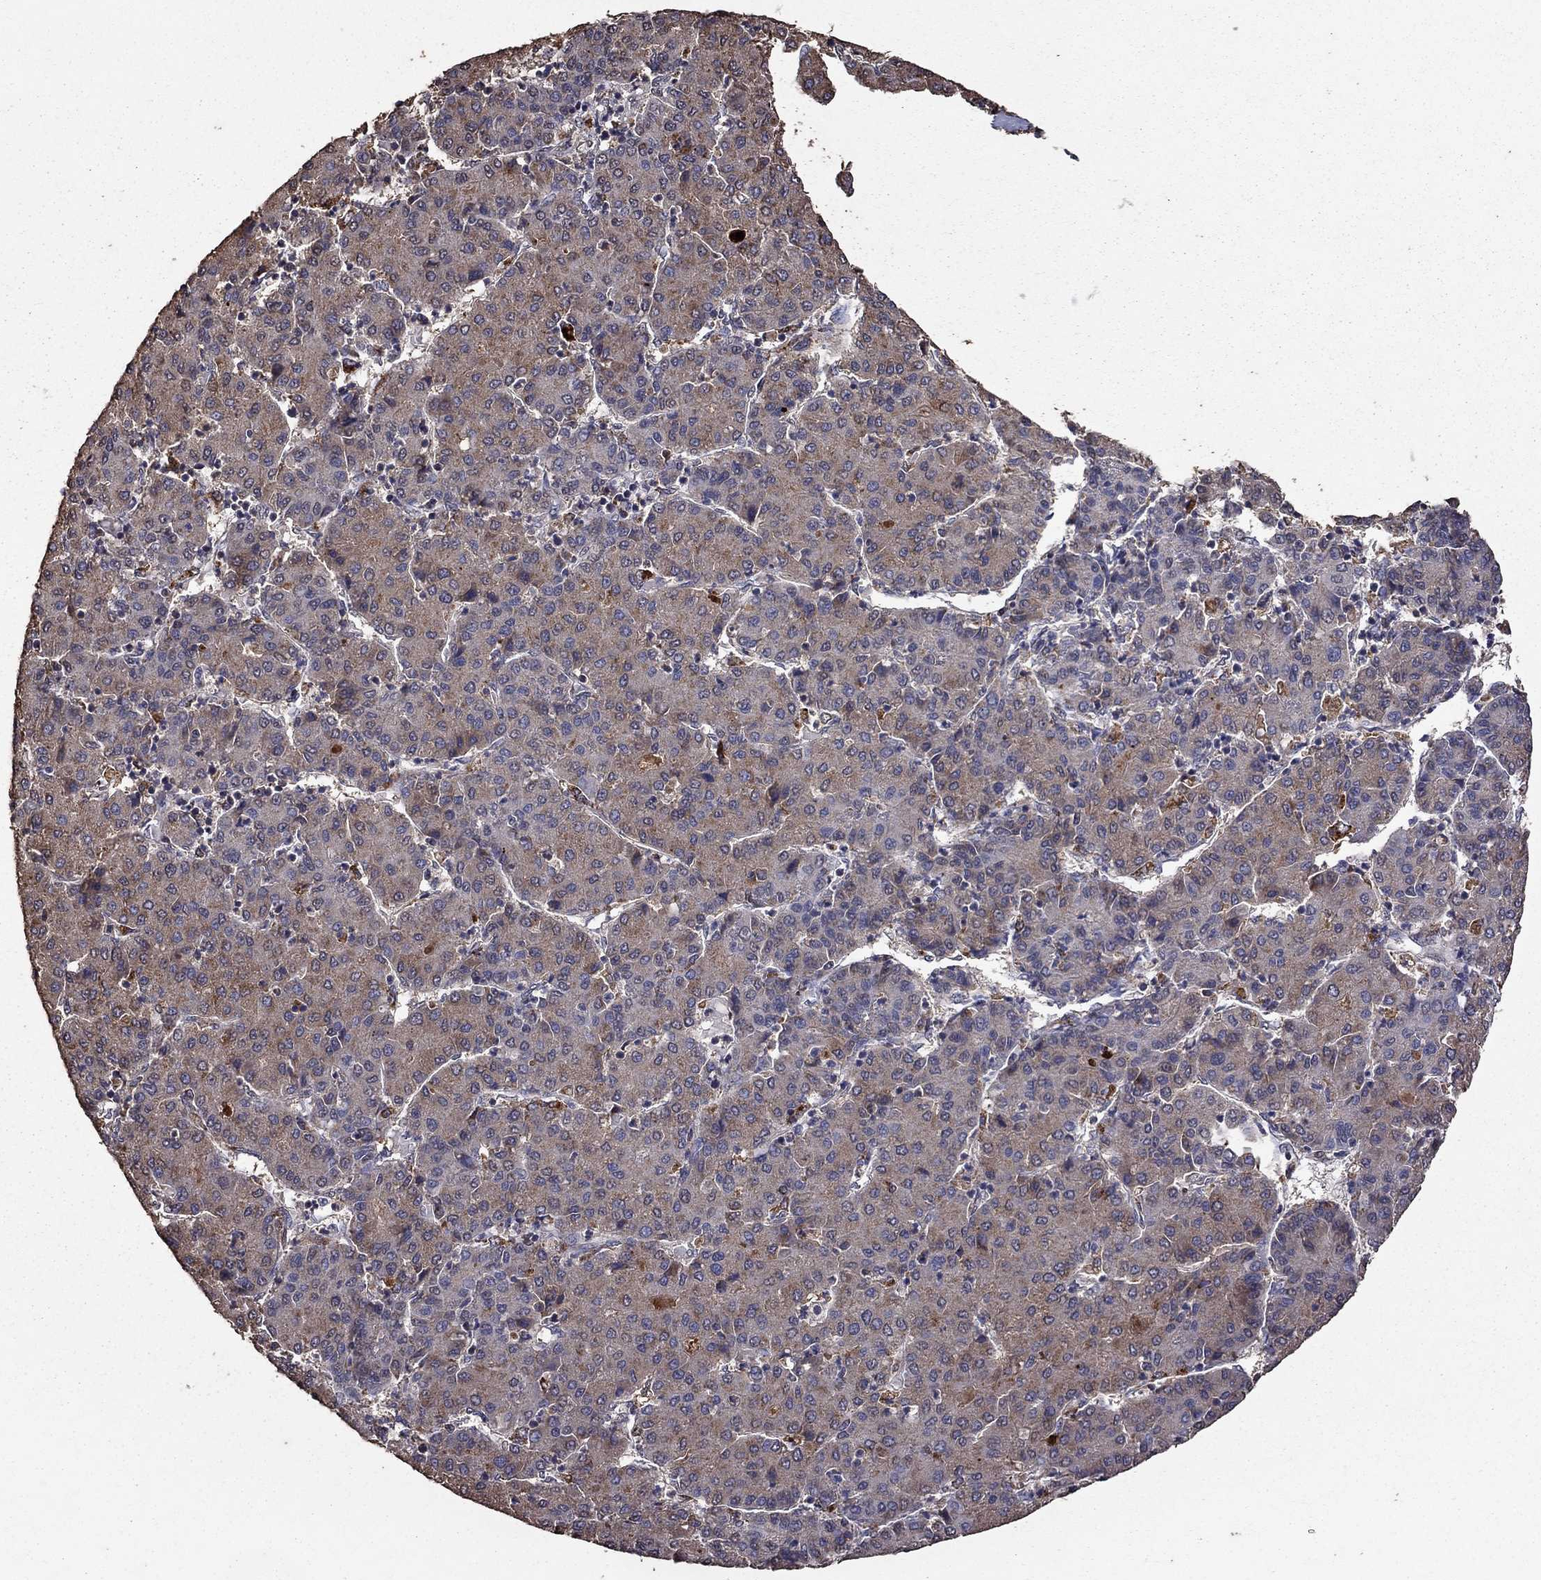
{"staining": {"intensity": "moderate", "quantity": "<25%", "location": "cytoplasmic/membranous"}, "tissue": "liver cancer", "cell_type": "Tumor cells", "image_type": "cancer", "snomed": [{"axis": "morphology", "description": "Carcinoma, Hepatocellular, NOS"}, {"axis": "topography", "description": "Liver"}], "caption": "The immunohistochemical stain labels moderate cytoplasmic/membranous expression in tumor cells of liver cancer (hepatocellular carcinoma) tissue.", "gene": "SERPINA5", "patient": {"sex": "male", "age": 65}}